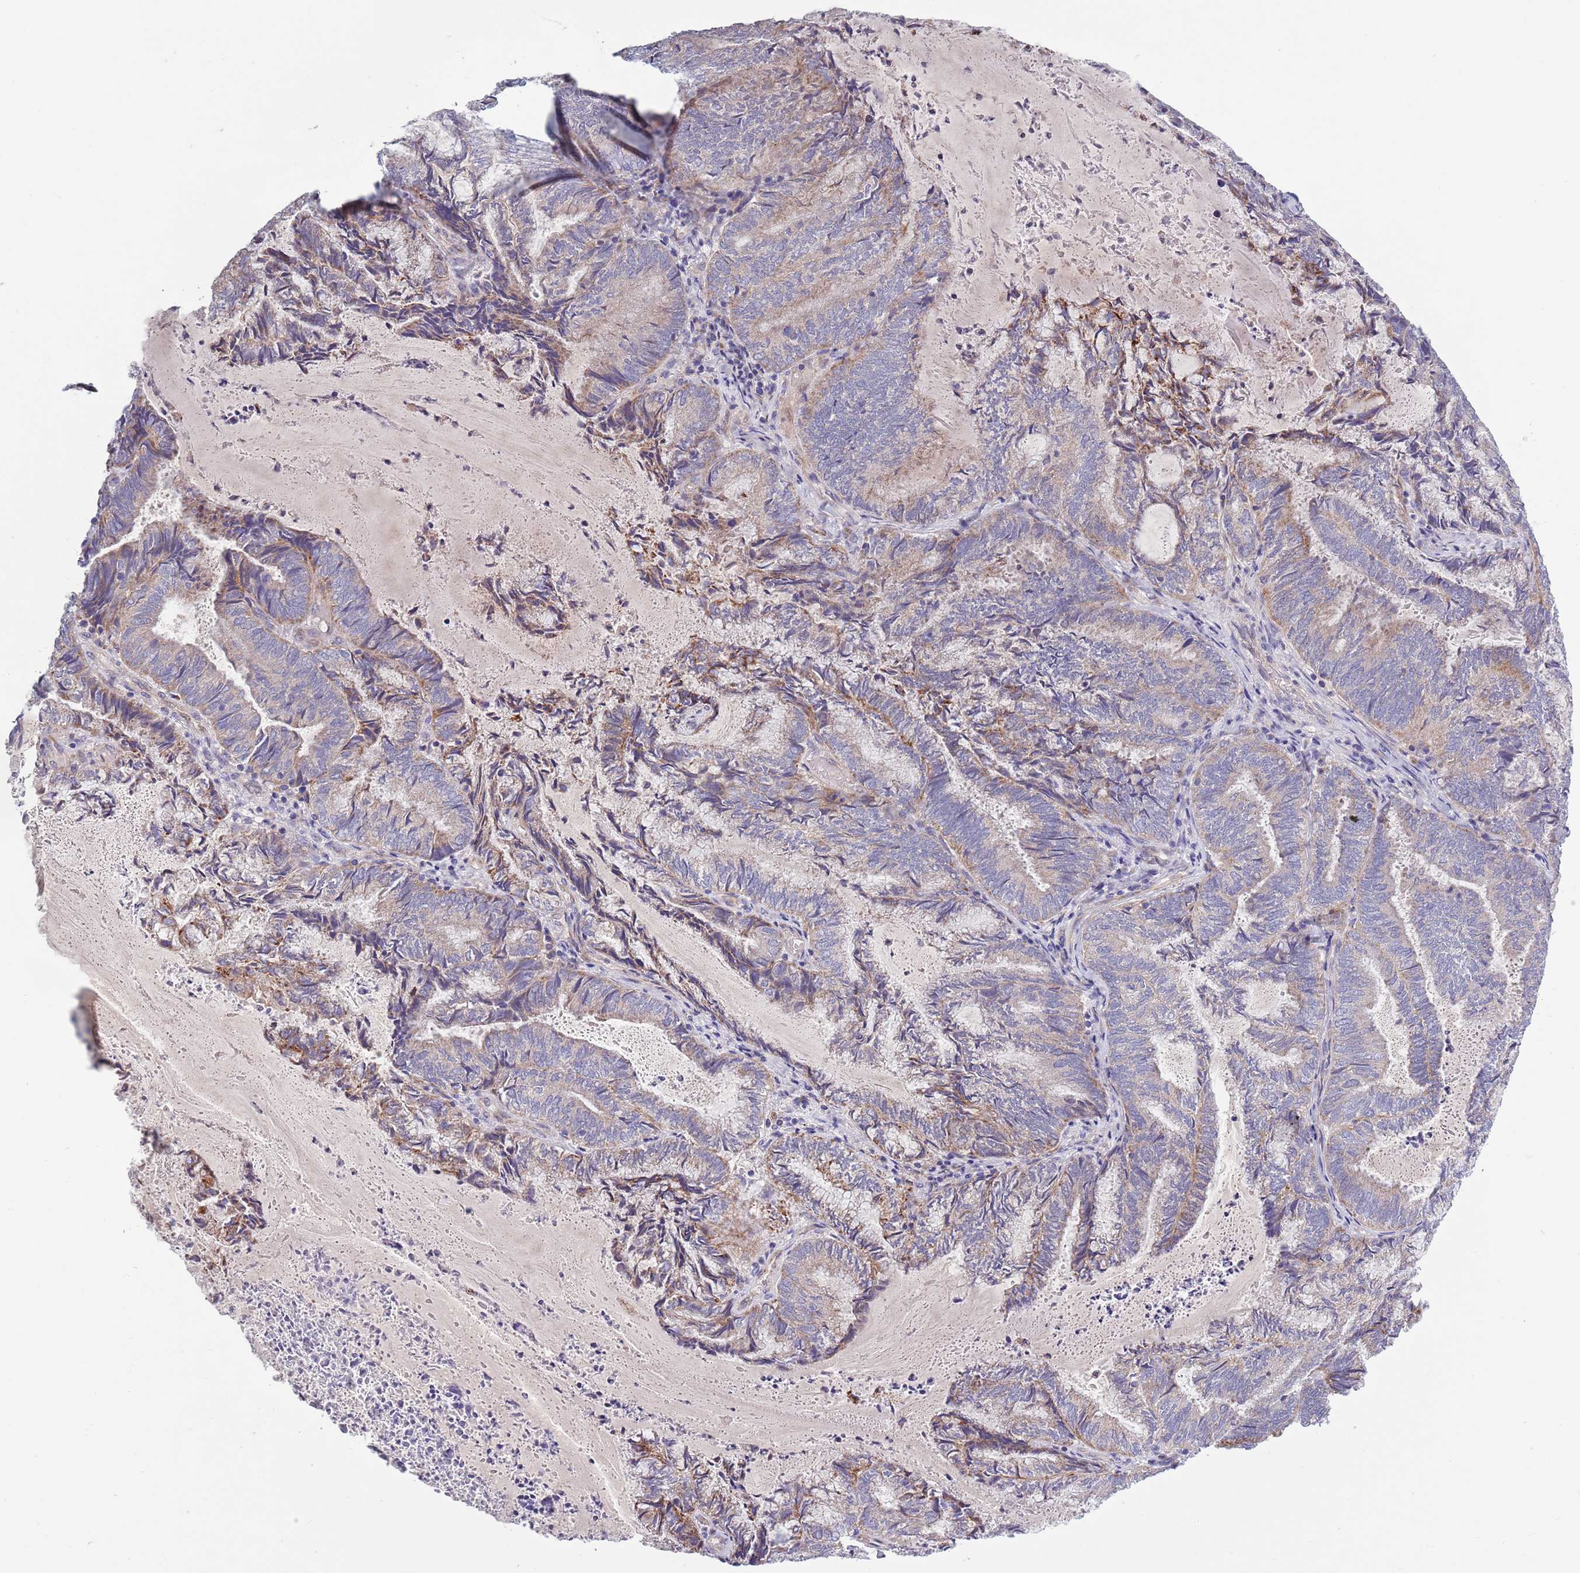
{"staining": {"intensity": "weak", "quantity": ">75%", "location": "cytoplasmic/membranous"}, "tissue": "endometrial cancer", "cell_type": "Tumor cells", "image_type": "cancer", "snomed": [{"axis": "morphology", "description": "Adenocarcinoma, NOS"}, {"axis": "topography", "description": "Endometrium"}], "caption": "IHC of human adenocarcinoma (endometrial) demonstrates low levels of weak cytoplasmic/membranous positivity in approximately >75% of tumor cells.", "gene": "TYW1", "patient": {"sex": "female", "age": 80}}